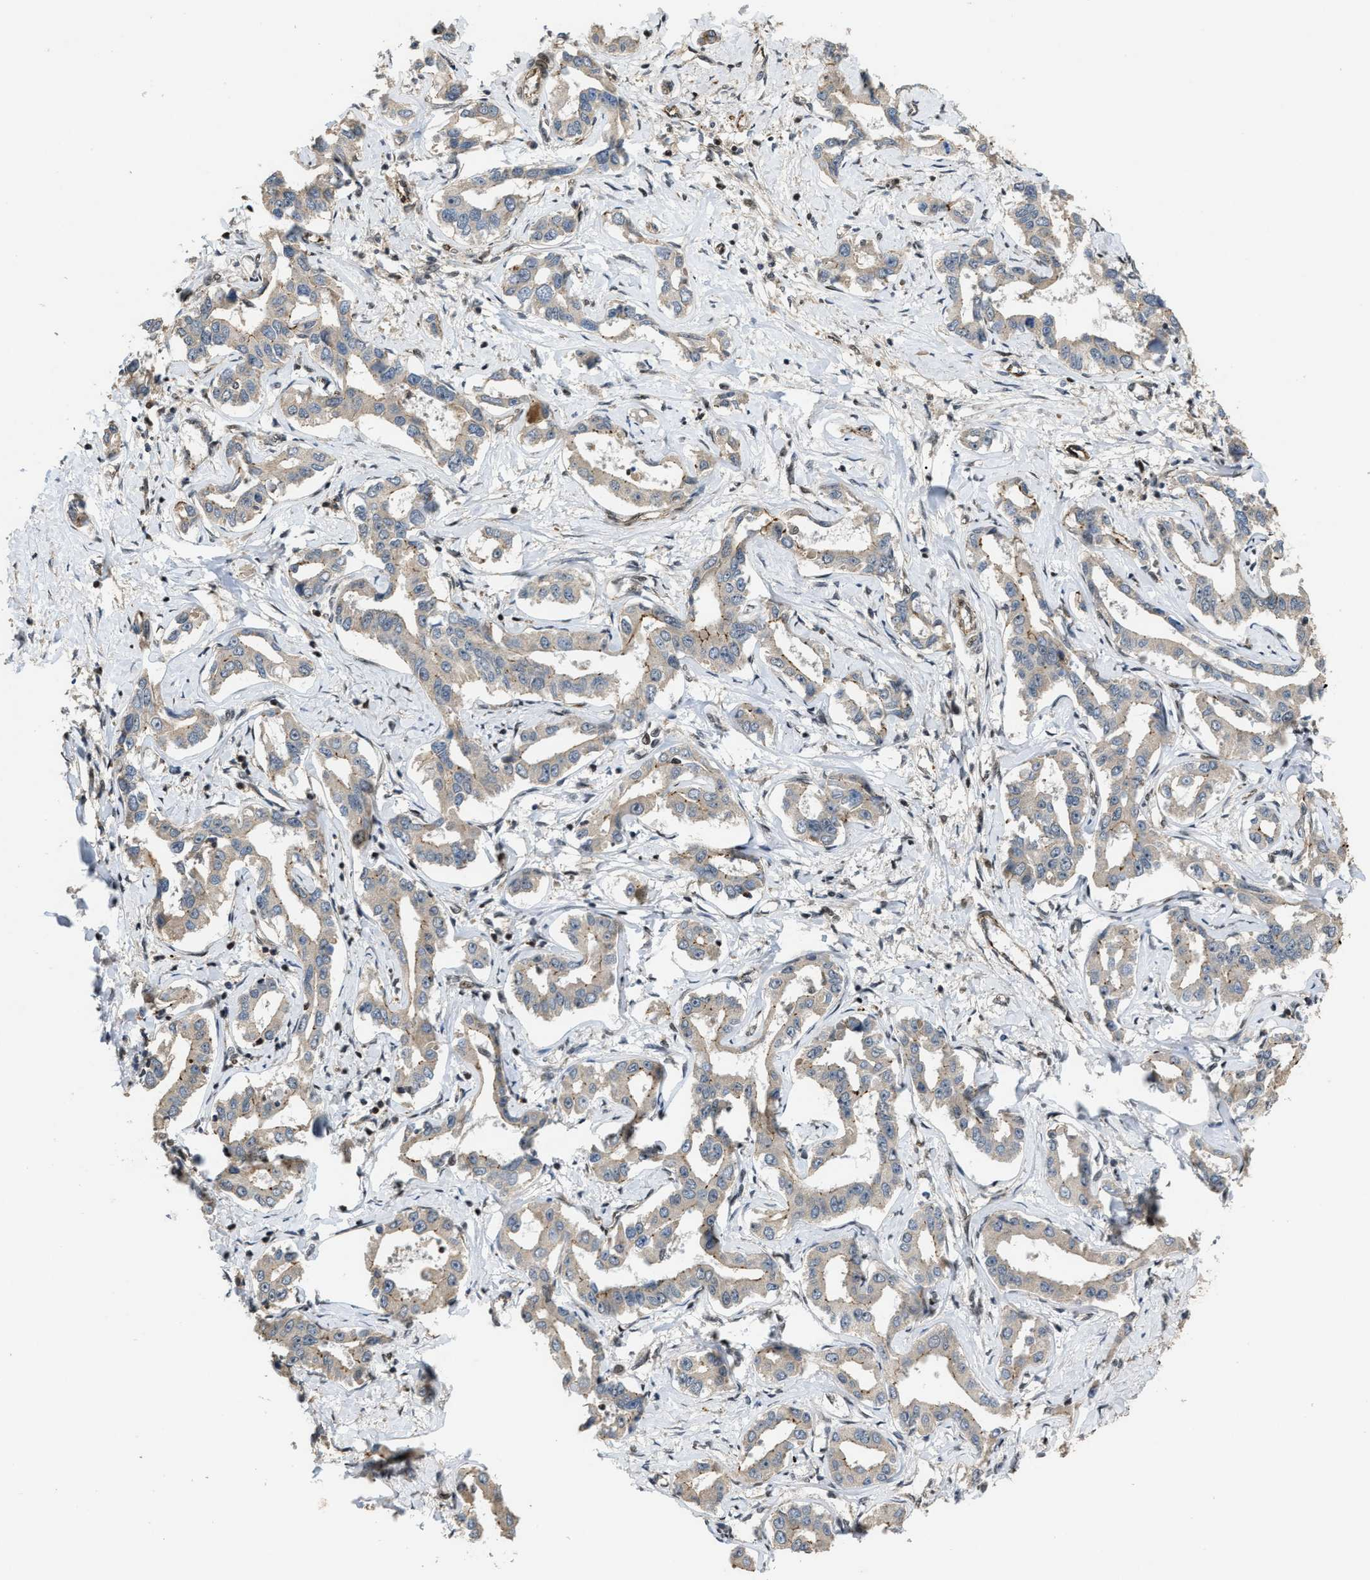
{"staining": {"intensity": "weak", "quantity": "<25%", "location": "cytoplasmic/membranous"}, "tissue": "liver cancer", "cell_type": "Tumor cells", "image_type": "cancer", "snomed": [{"axis": "morphology", "description": "Cholangiocarcinoma"}, {"axis": "topography", "description": "Liver"}], "caption": "An immunohistochemistry histopathology image of cholangiocarcinoma (liver) is shown. There is no staining in tumor cells of cholangiocarcinoma (liver). (DAB (3,3'-diaminobenzidine) immunohistochemistry (IHC), high magnification).", "gene": "DPF2", "patient": {"sex": "male", "age": 59}}